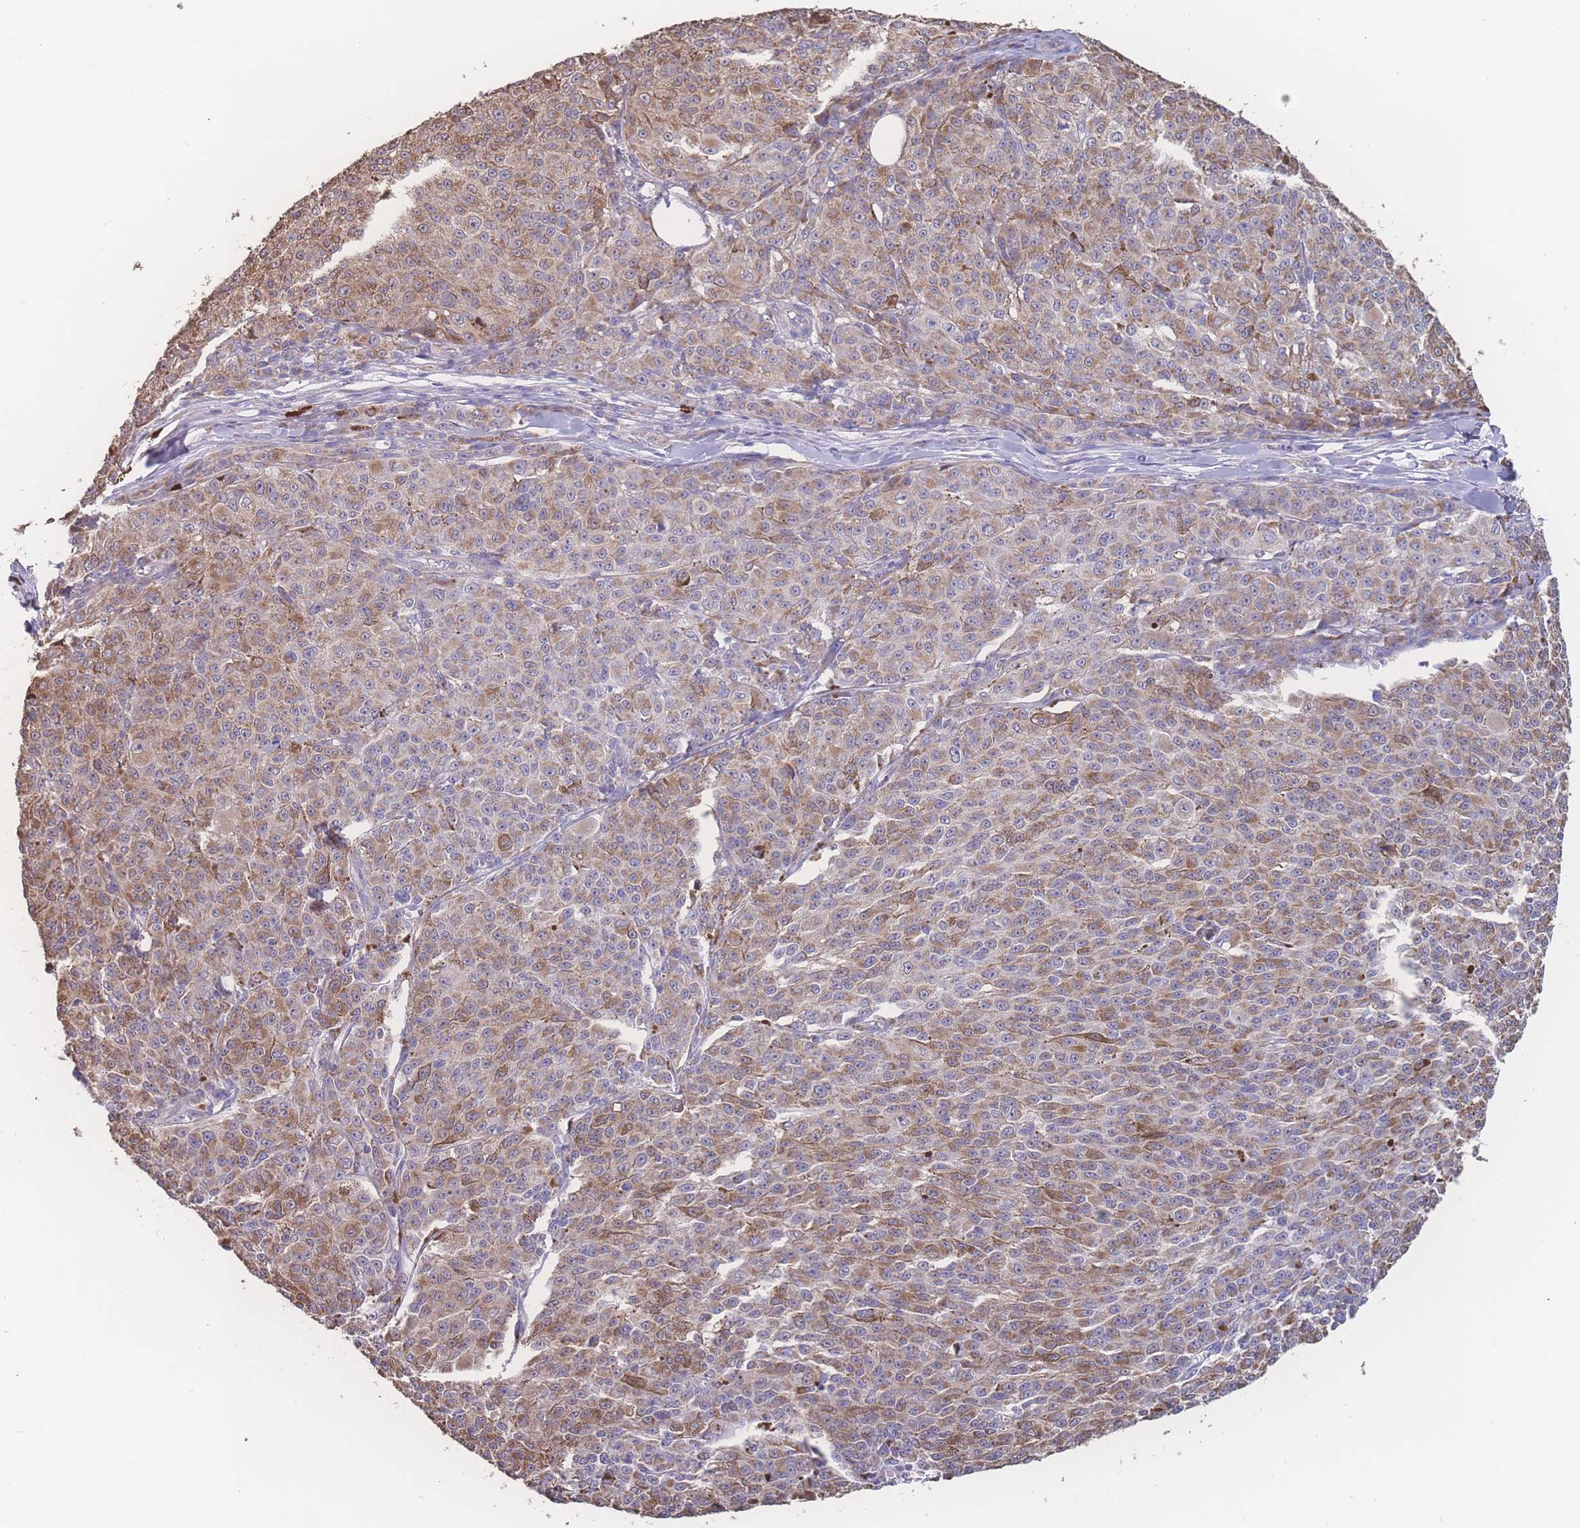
{"staining": {"intensity": "moderate", "quantity": "25%-75%", "location": "cytoplasmic/membranous"}, "tissue": "melanoma", "cell_type": "Tumor cells", "image_type": "cancer", "snomed": [{"axis": "morphology", "description": "Malignant melanoma, NOS"}, {"axis": "topography", "description": "Skin"}], "caption": "Immunohistochemistry histopathology image of neoplastic tissue: malignant melanoma stained using IHC demonstrates medium levels of moderate protein expression localized specifically in the cytoplasmic/membranous of tumor cells, appearing as a cytoplasmic/membranous brown color.", "gene": "SGSM3", "patient": {"sex": "female", "age": 52}}